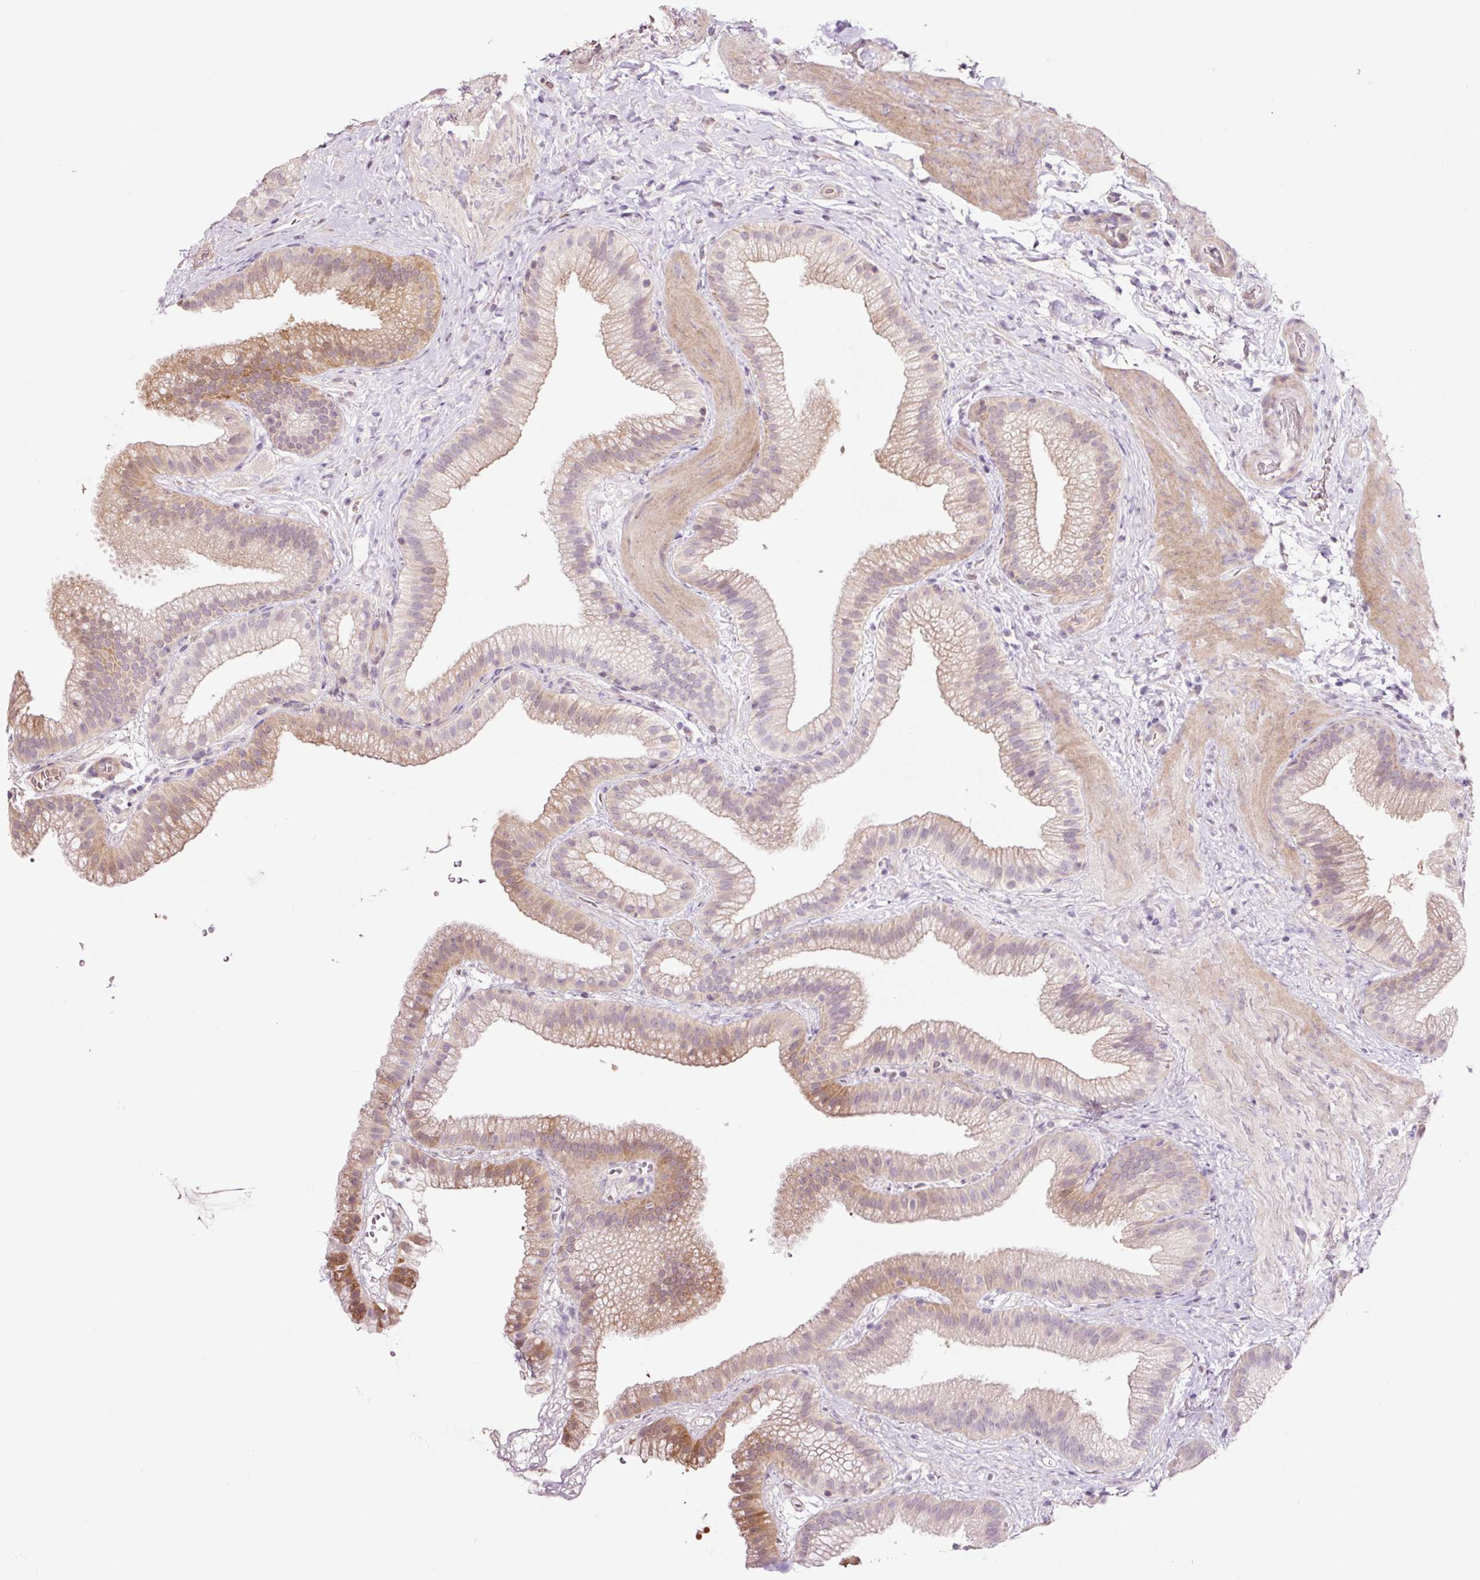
{"staining": {"intensity": "moderate", "quantity": "25%-75%", "location": "cytoplasmic/membranous,nuclear"}, "tissue": "gallbladder", "cell_type": "Glandular cells", "image_type": "normal", "snomed": [{"axis": "morphology", "description": "Normal tissue, NOS"}, {"axis": "topography", "description": "Gallbladder"}], "caption": "DAB (3,3'-diaminobenzidine) immunohistochemical staining of unremarkable gallbladder demonstrates moderate cytoplasmic/membranous,nuclear protein staining in about 25%-75% of glandular cells.", "gene": "FBXL14", "patient": {"sex": "female", "age": 63}}